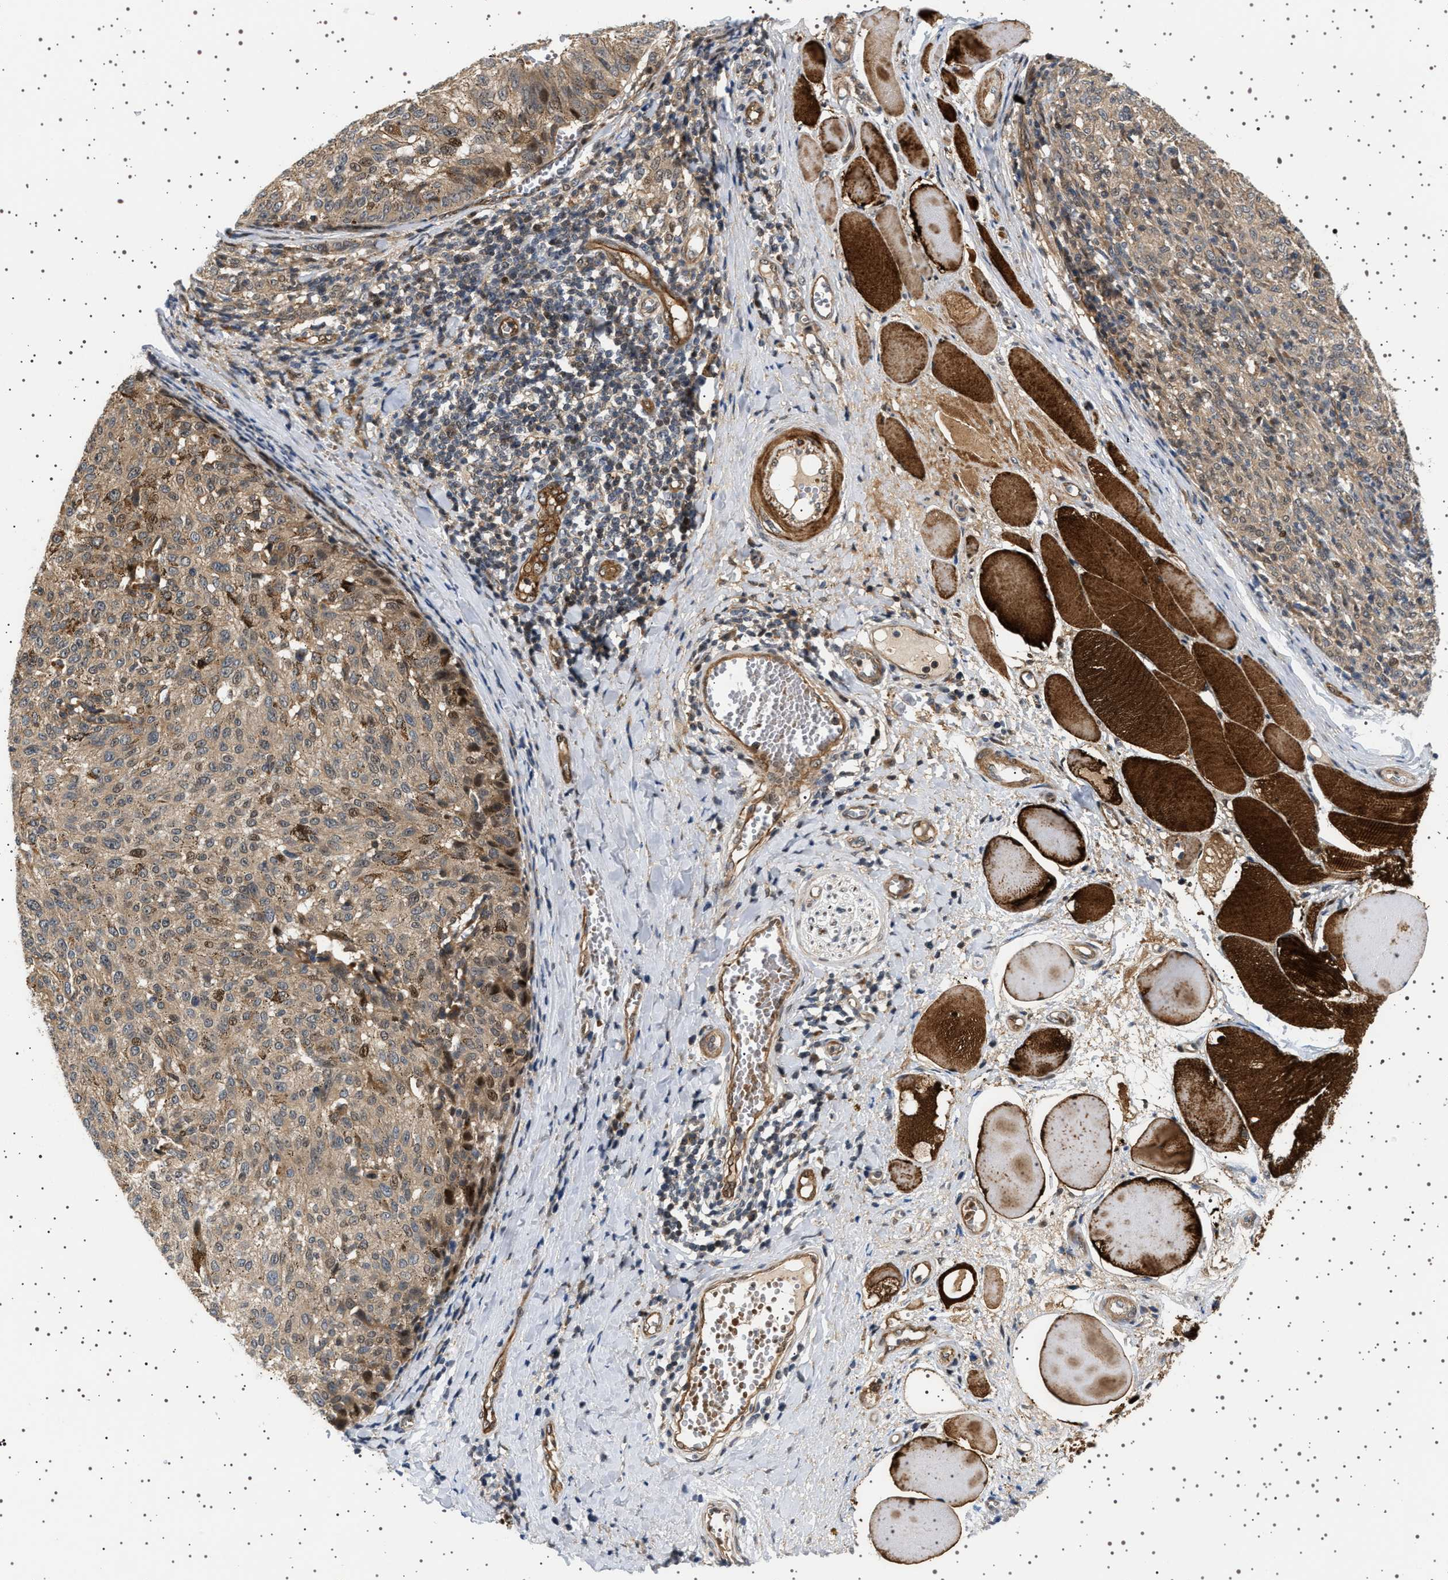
{"staining": {"intensity": "weak", "quantity": ">75%", "location": "cytoplasmic/membranous,nuclear"}, "tissue": "melanoma", "cell_type": "Tumor cells", "image_type": "cancer", "snomed": [{"axis": "morphology", "description": "Malignant melanoma, NOS"}, {"axis": "topography", "description": "Skin"}], "caption": "Immunohistochemical staining of melanoma demonstrates weak cytoplasmic/membranous and nuclear protein positivity in about >75% of tumor cells. (DAB (3,3'-diaminobenzidine) IHC, brown staining for protein, blue staining for nuclei).", "gene": "BAG3", "patient": {"sex": "female", "age": 72}}